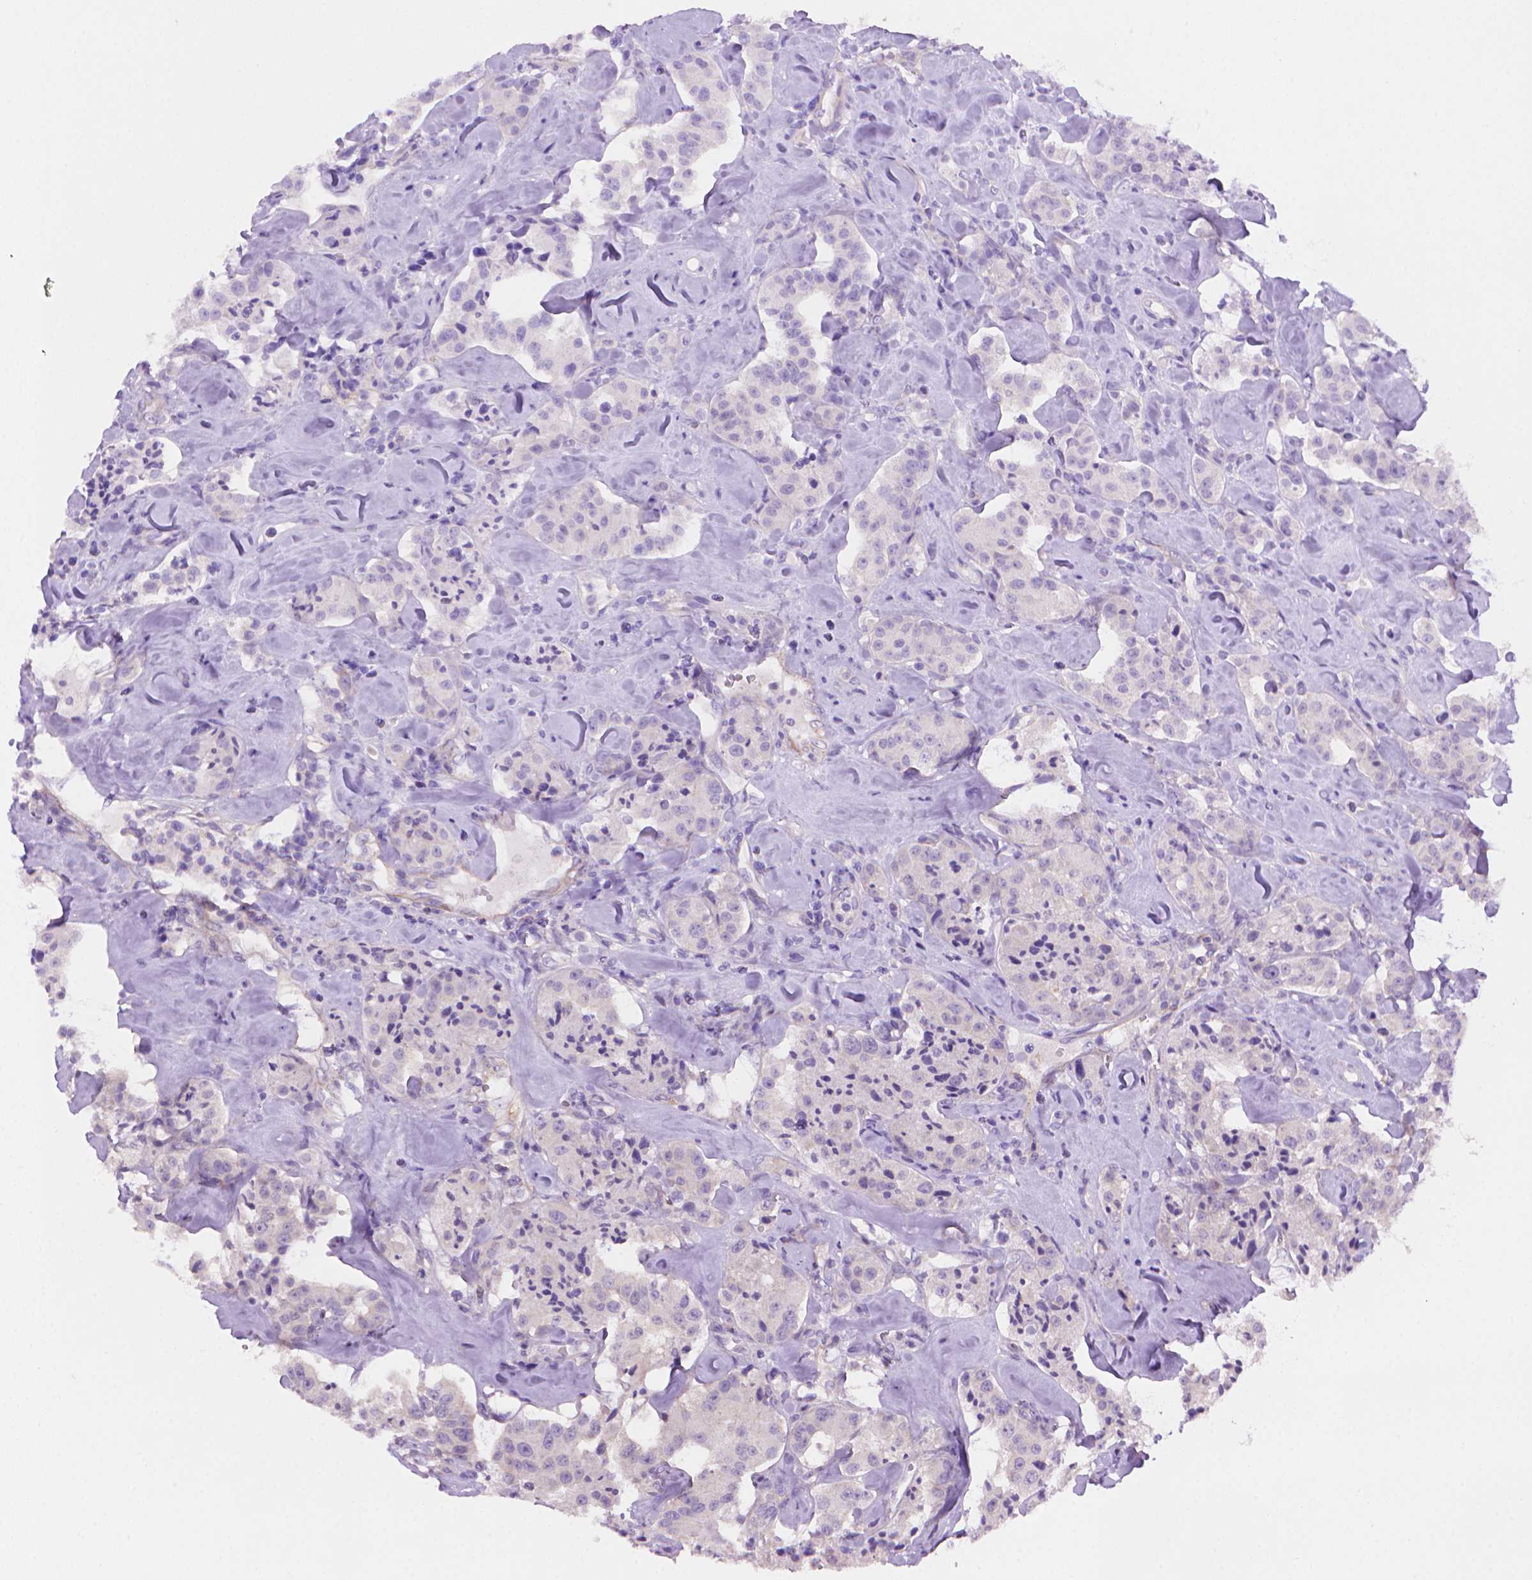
{"staining": {"intensity": "negative", "quantity": "none", "location": "none"}, "tissue": "carcinoid", "cell_type": "Tumor cells", "image_type": "cancer", "snomed": [{"axis": "morphology", "description": "Carcinoid, malignant, NOS"}, {"axis": "topography", "description": "Pancreas"}], "caption": "IHC of carcinoid exhibits no positivity in tumor cells.", "gene": "AMMECR1", "patient": {"sex": "male", "age": 41}}